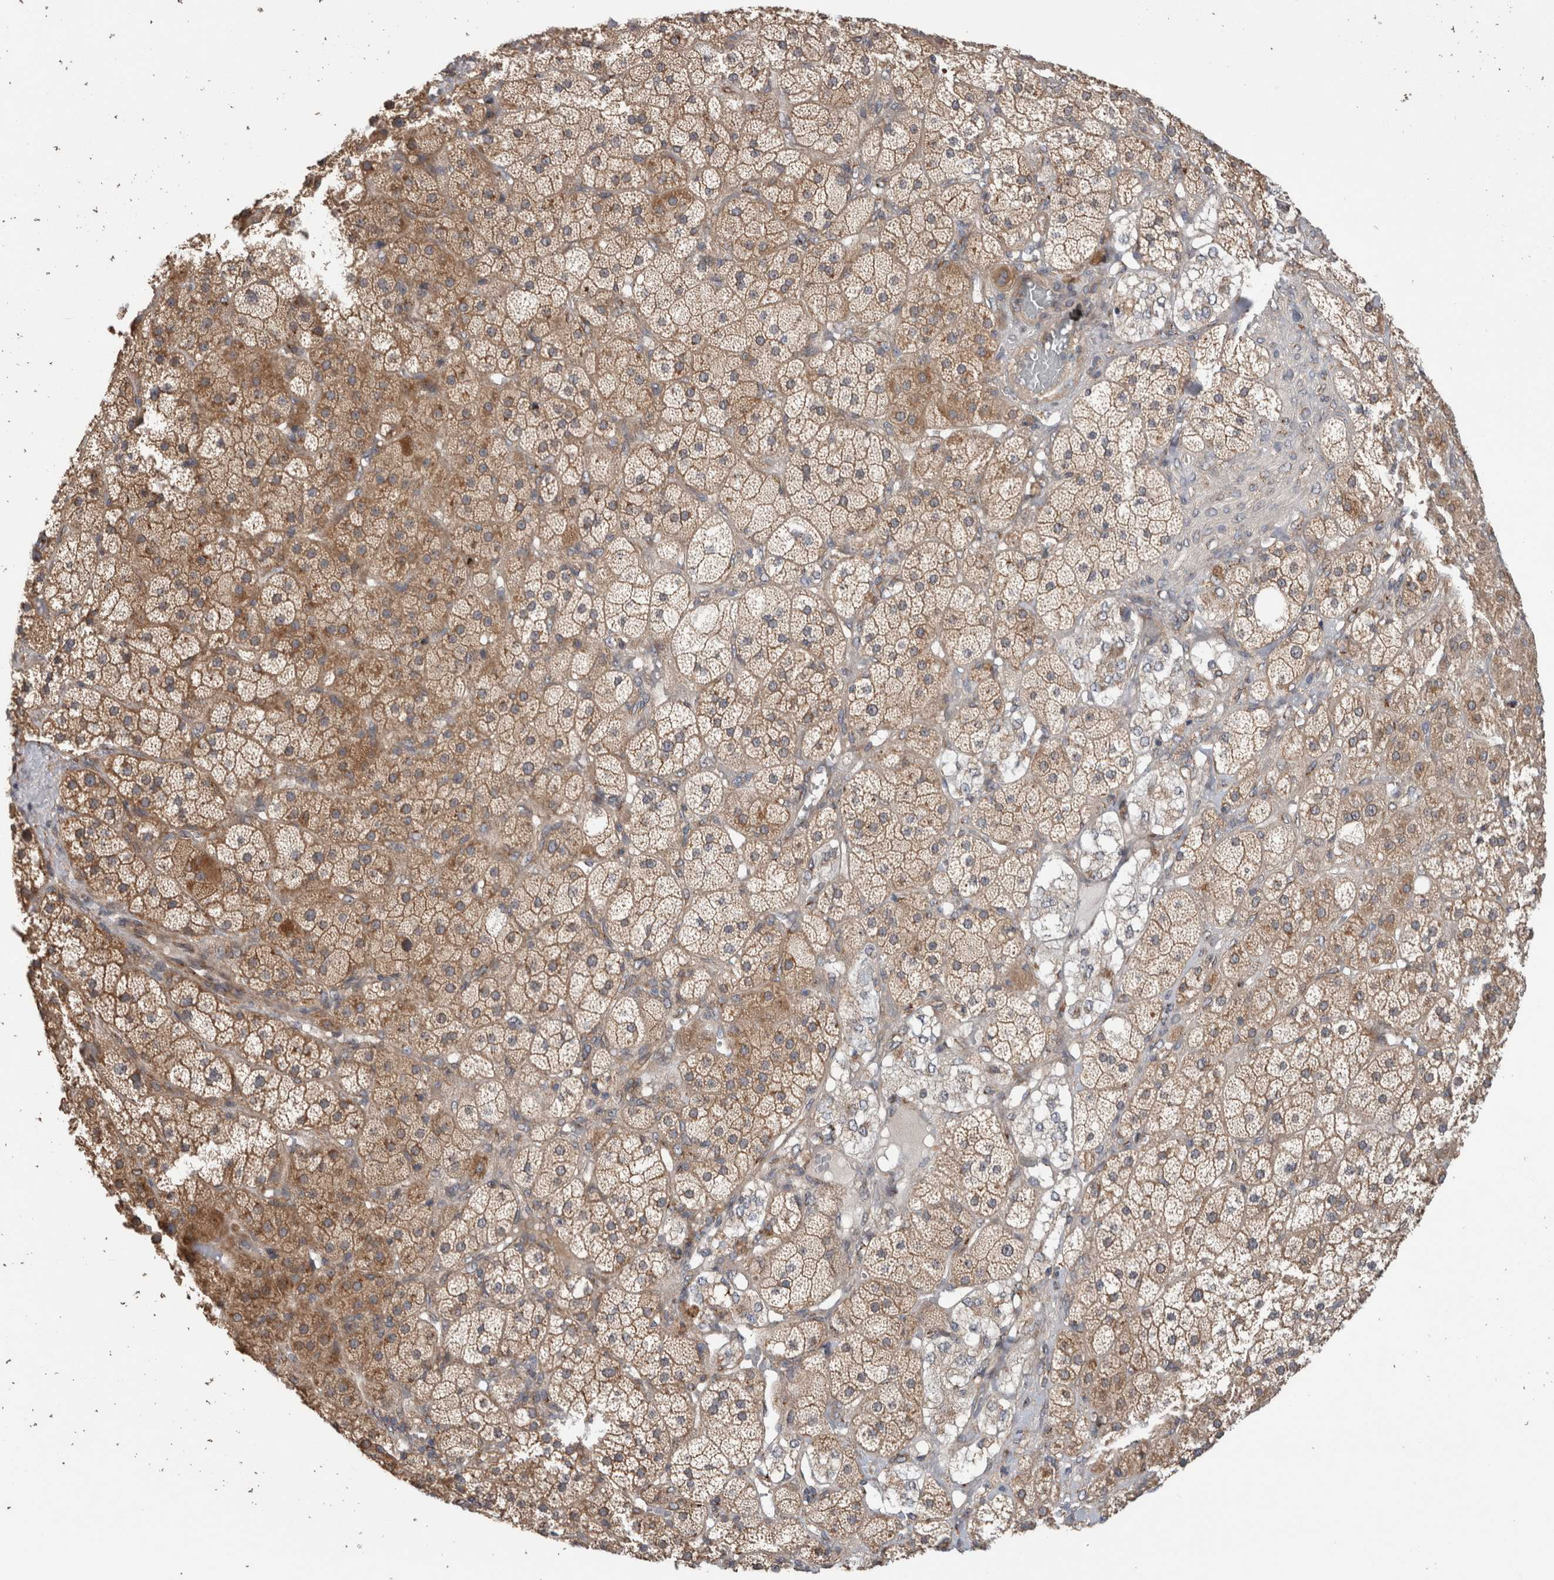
{"staining": {"intensity": "moderate", "quantity": ">75%", "location": "cytoplasmic/membranous"}, "tissue": "adrenal gland", "cell_type": "Glandular cells", "image_type": "normal", "snomed": [{"axis": "morphology", "description": "Normal tissue, NOS"}, {"axis": "topography", "description": "Adrenal gland"}], "caption": "Moderate cytoplasmic/membranous staining for a protein is identified in approximately >75% of glandular cells of normal adrenal gland using immunohistochemistry.", "gene": "TRIM5", "patient": {"sex": "male", "age": 57}}